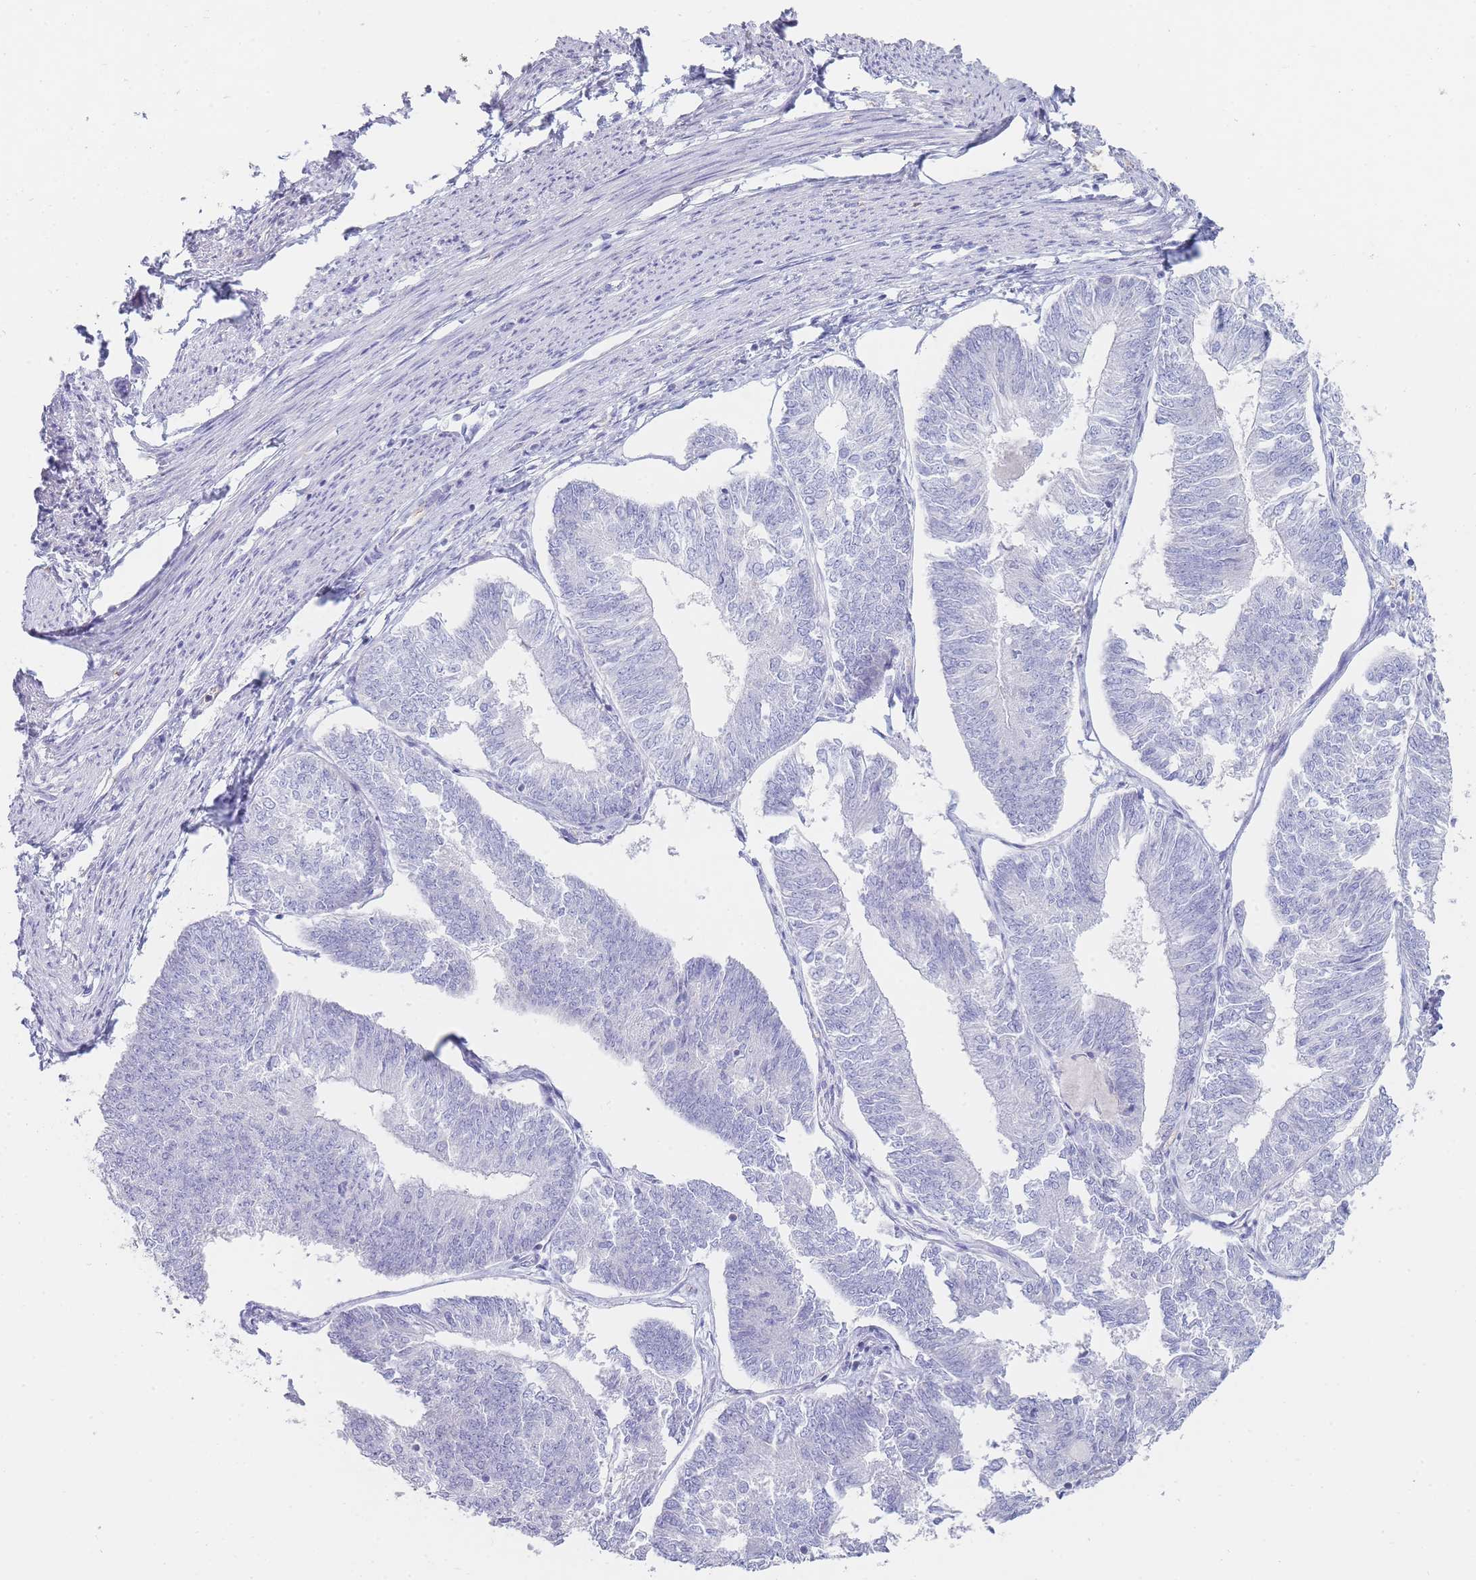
{"staining": {"intensity": "negative", "quantity": "none", "location": "none"}, "tissue": "endometrial cancer", "cell_type": "Tumor cells", "image_type": "cancer", "snomed": [{"axis": "morphology", "description": "Adenocarcinoma, NOS"}, {"axis": "topography", "description": "Endometrium"}], "caption": "Tumor cells are negative for brown protein staining in adenocarcinoma (endometrial).", "gene": "HBG2", "patient": {"sex": "female", "age": 58}}